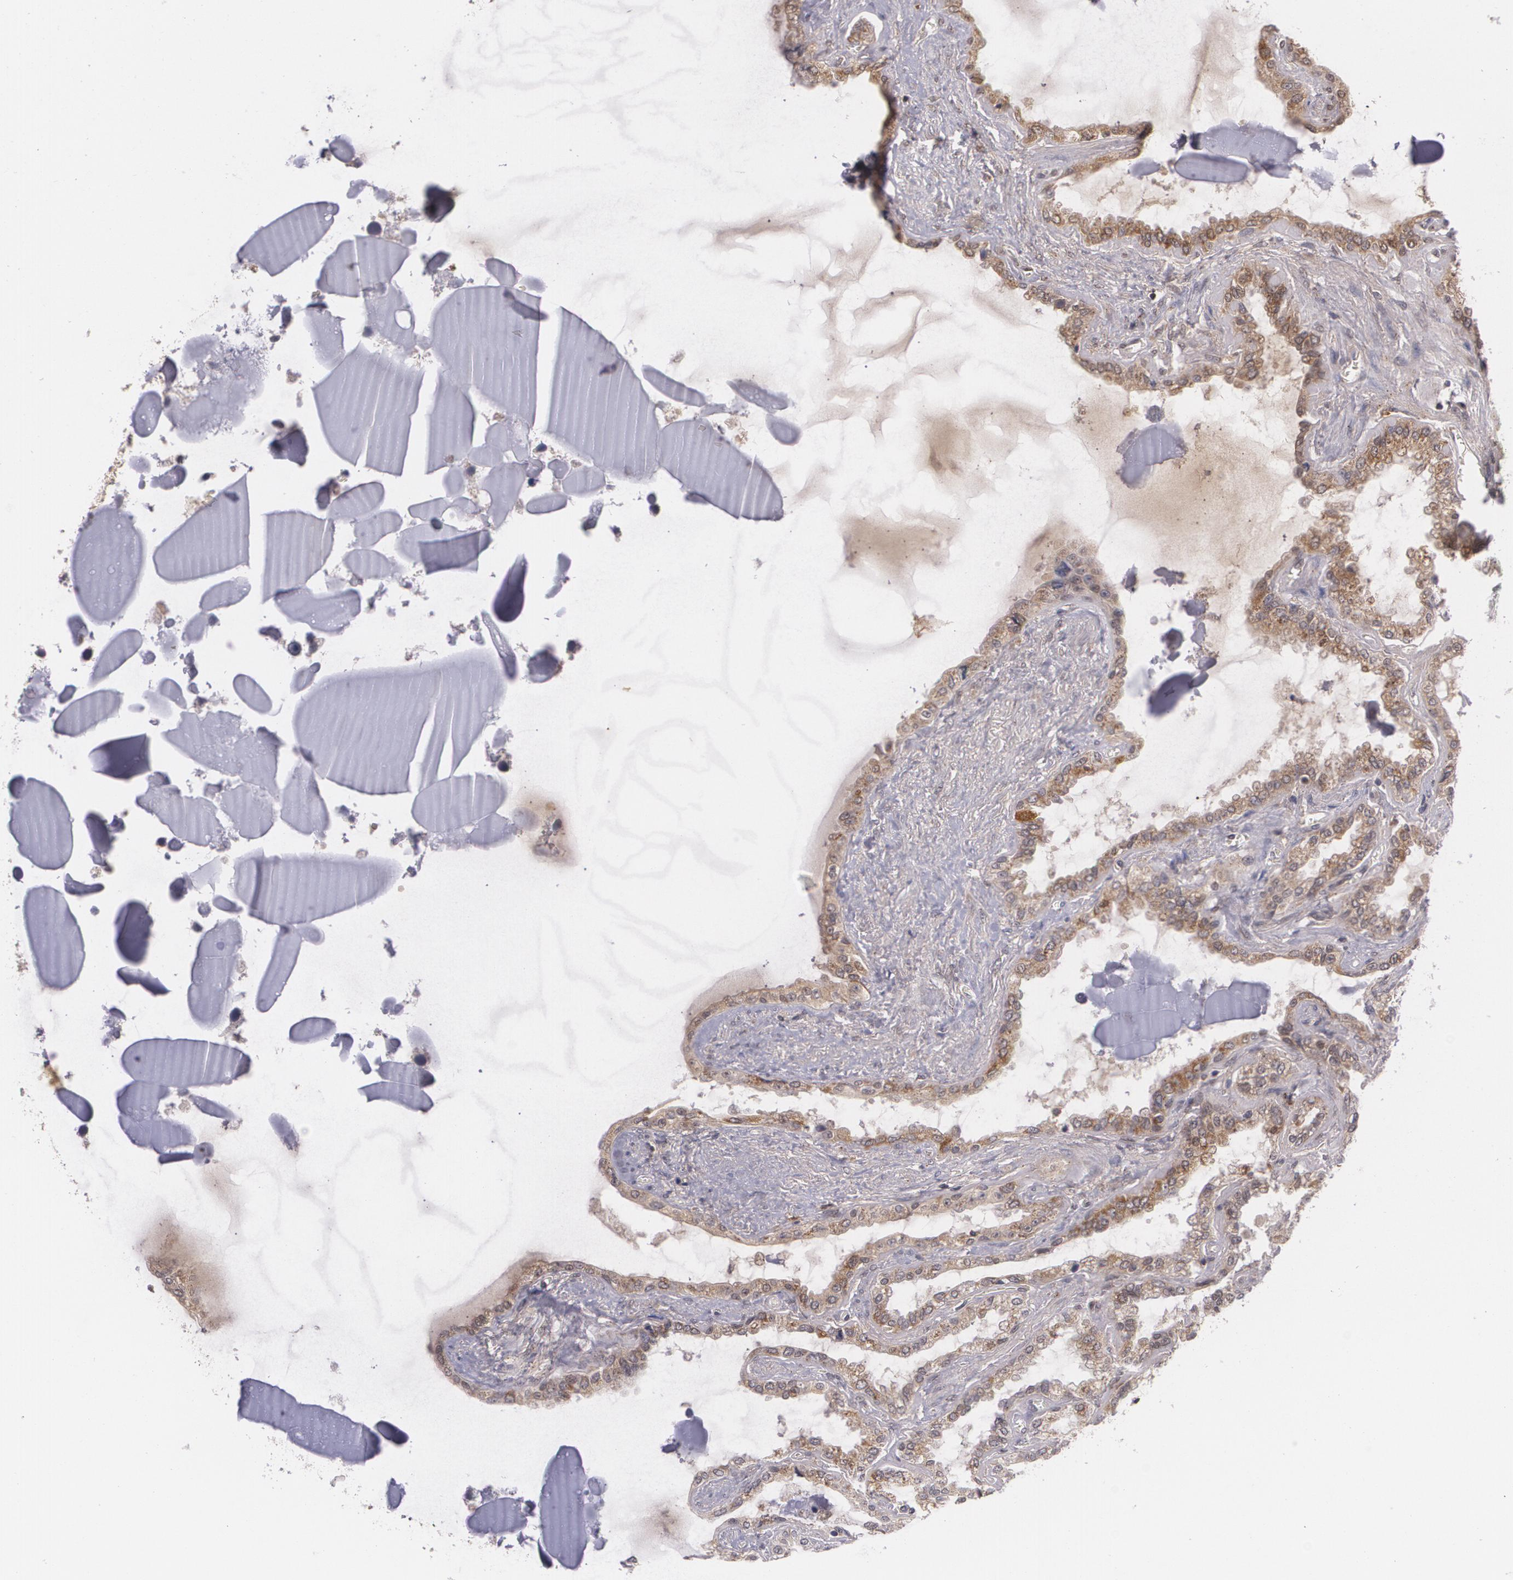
{"staining": {"intensity": "weak", "quantity": ">75%", "location": "cytoplasmic/membranous"}, "tissue": "seminal vesicle", "cell_type": "Glandular cells", "image_type": "normal", "snomed": [{"axis": "morphology", "description": "Normal tissue, NOS"}, {"axis": "morphology", "description": "Inflammation, NOS"}, {"axis": "topography", "description": "Urinary bladder"}, {"axis": "topography", "description": "Prostate"}, {"axis": "topography", "description": "Seminal veicle"}], "caption": "A brown stain labels weak cytoplasmic/membranous positivity of a protein in glandular cells of benign seminal vesicle. (DAB (3,3'-diaminobenzidine) IHC, brown staining for protein, blue staining for nuclei).", "gene": "CILK1", "patient": {"sex": "male", "age": 82}}